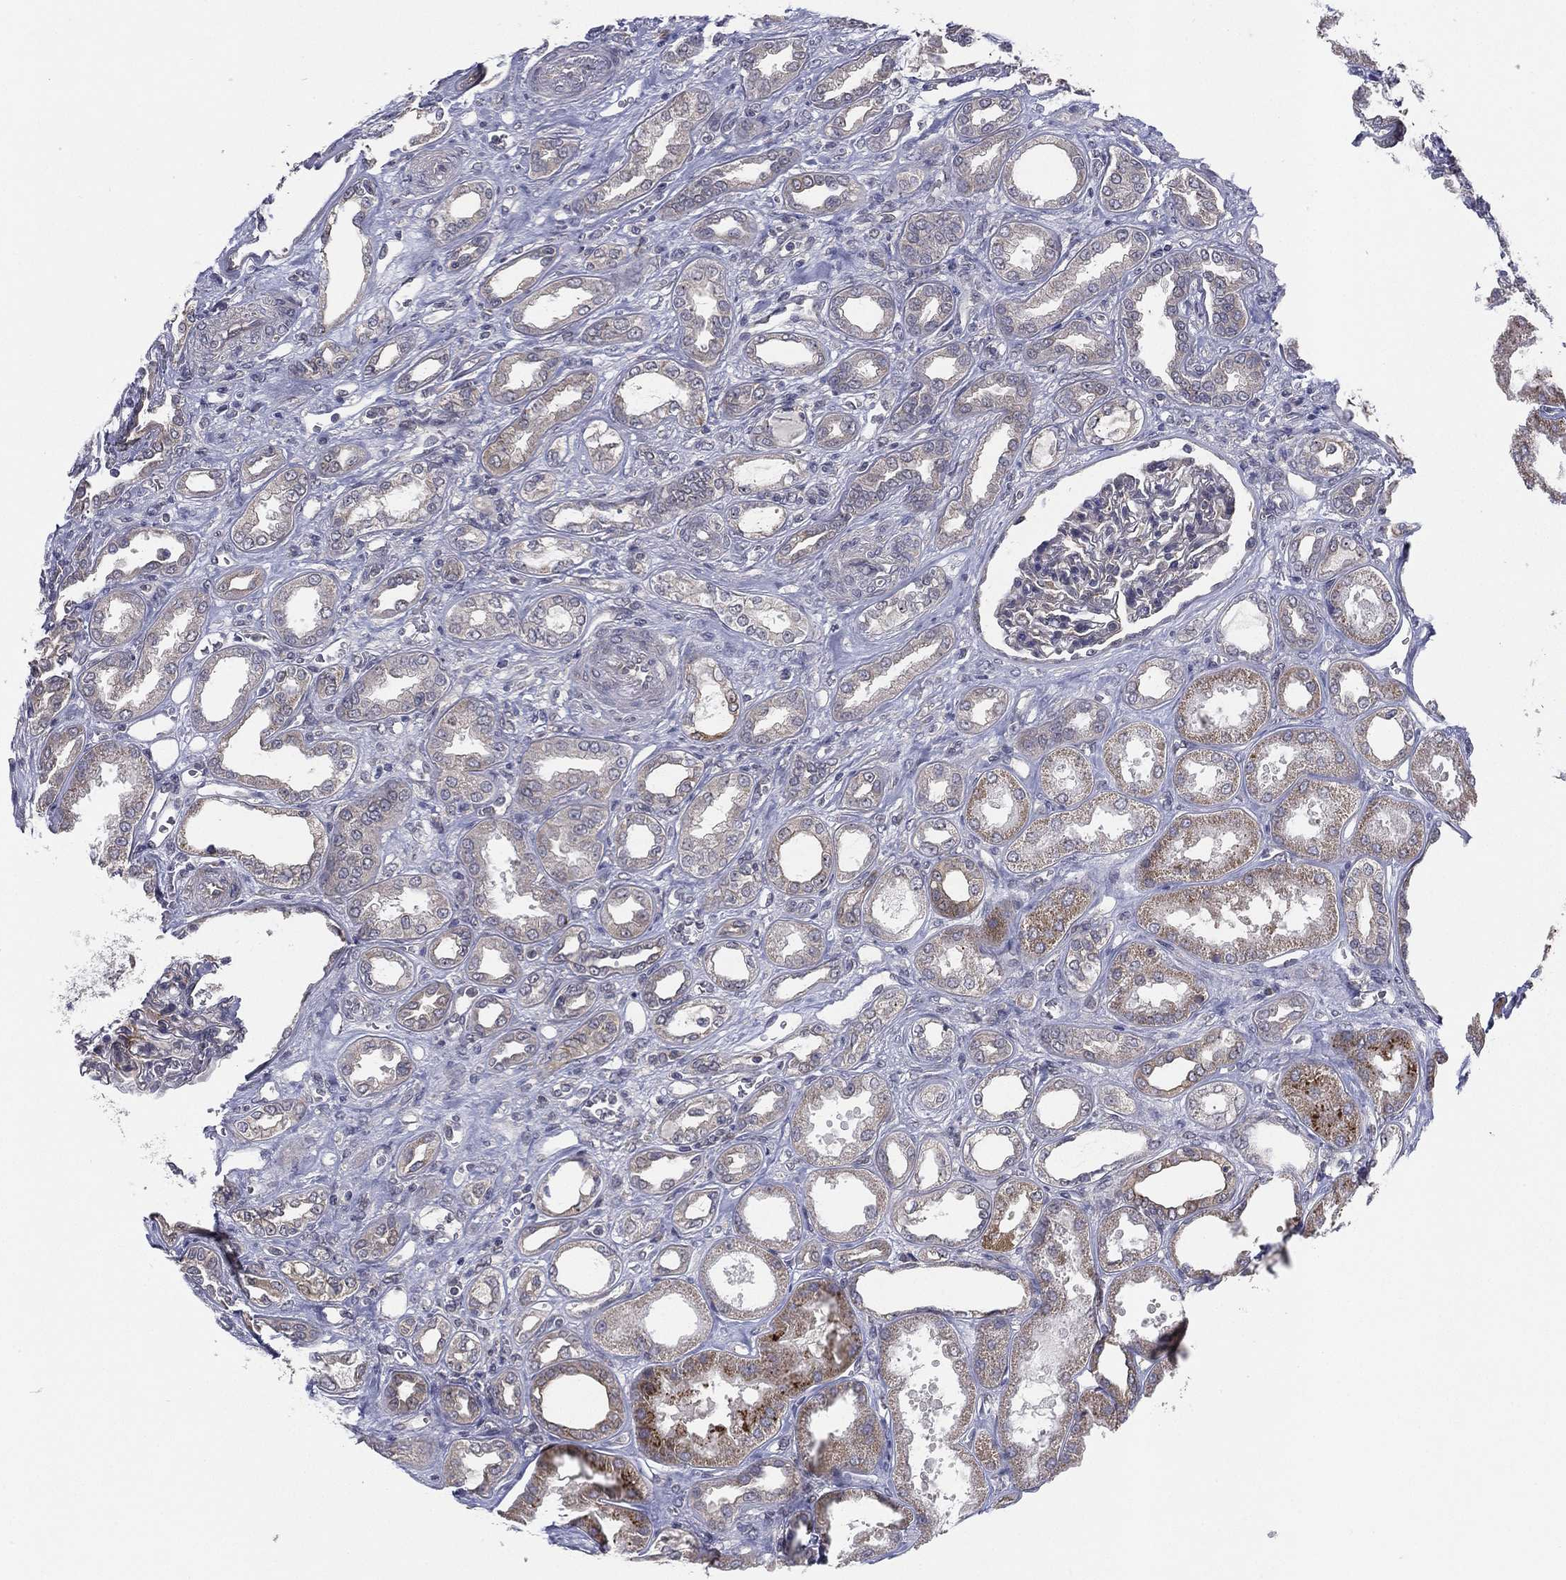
{"staining": {"intensity": "moderate", "quantity": "<25%", "location": "cytoplasmic/membranous"}, "tissue": "renal cancer", "cell_type": "Tumor cells", "image_type": "cancer", "snomed": [{"axis": "morphology", "description": "Adenocarcinoma, NOS"}, {"axis": "topography", "description": "Kidney"}], "caption": "A brown stain highlights moderate cytoplasmic/membranous expression of a protein in human renal cancer (adenocarcinoma) tumor cells.", "gene": "KAT14", "patient": {"sex": "male", "age": 63}}